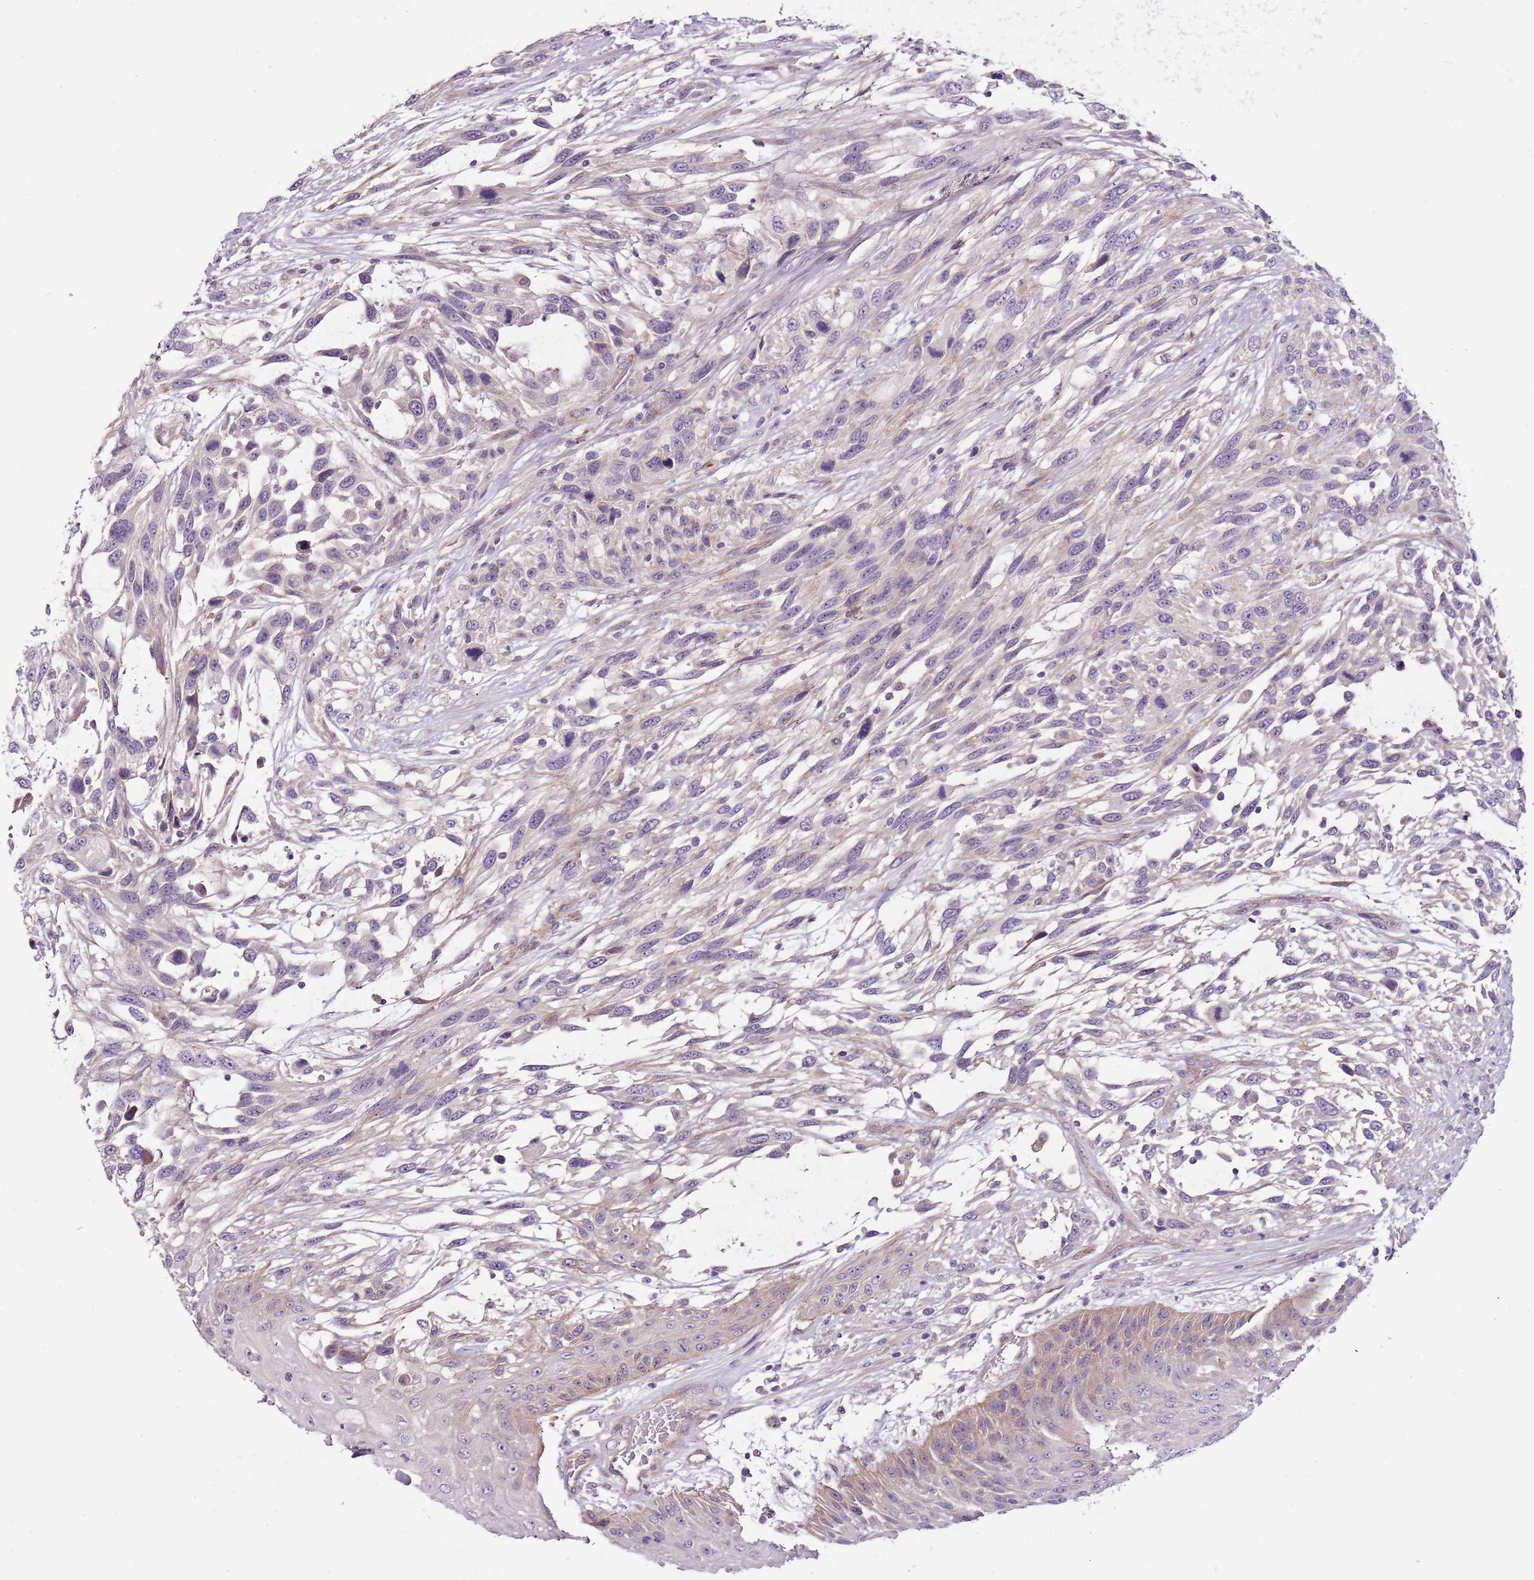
{"staining": {"intensity": "negative", "quantity": "none", "location": "none"}, "tissue": "urothelial cancer", "cell_type": "Tumor cells", "image_type": "cancer", "snomed": [{"axis": "morphology", "description": "Urothelial carcinoma, High grade"}, {"axis": "topography", "description": "Urinary bladder"}], "caption": "DAB immunohistochemical staining of urothelial cancer exhibits no significant expression in tumor cells.", "gene": "NKX2-3", "patient": {"sex": "female", "age": 70}}